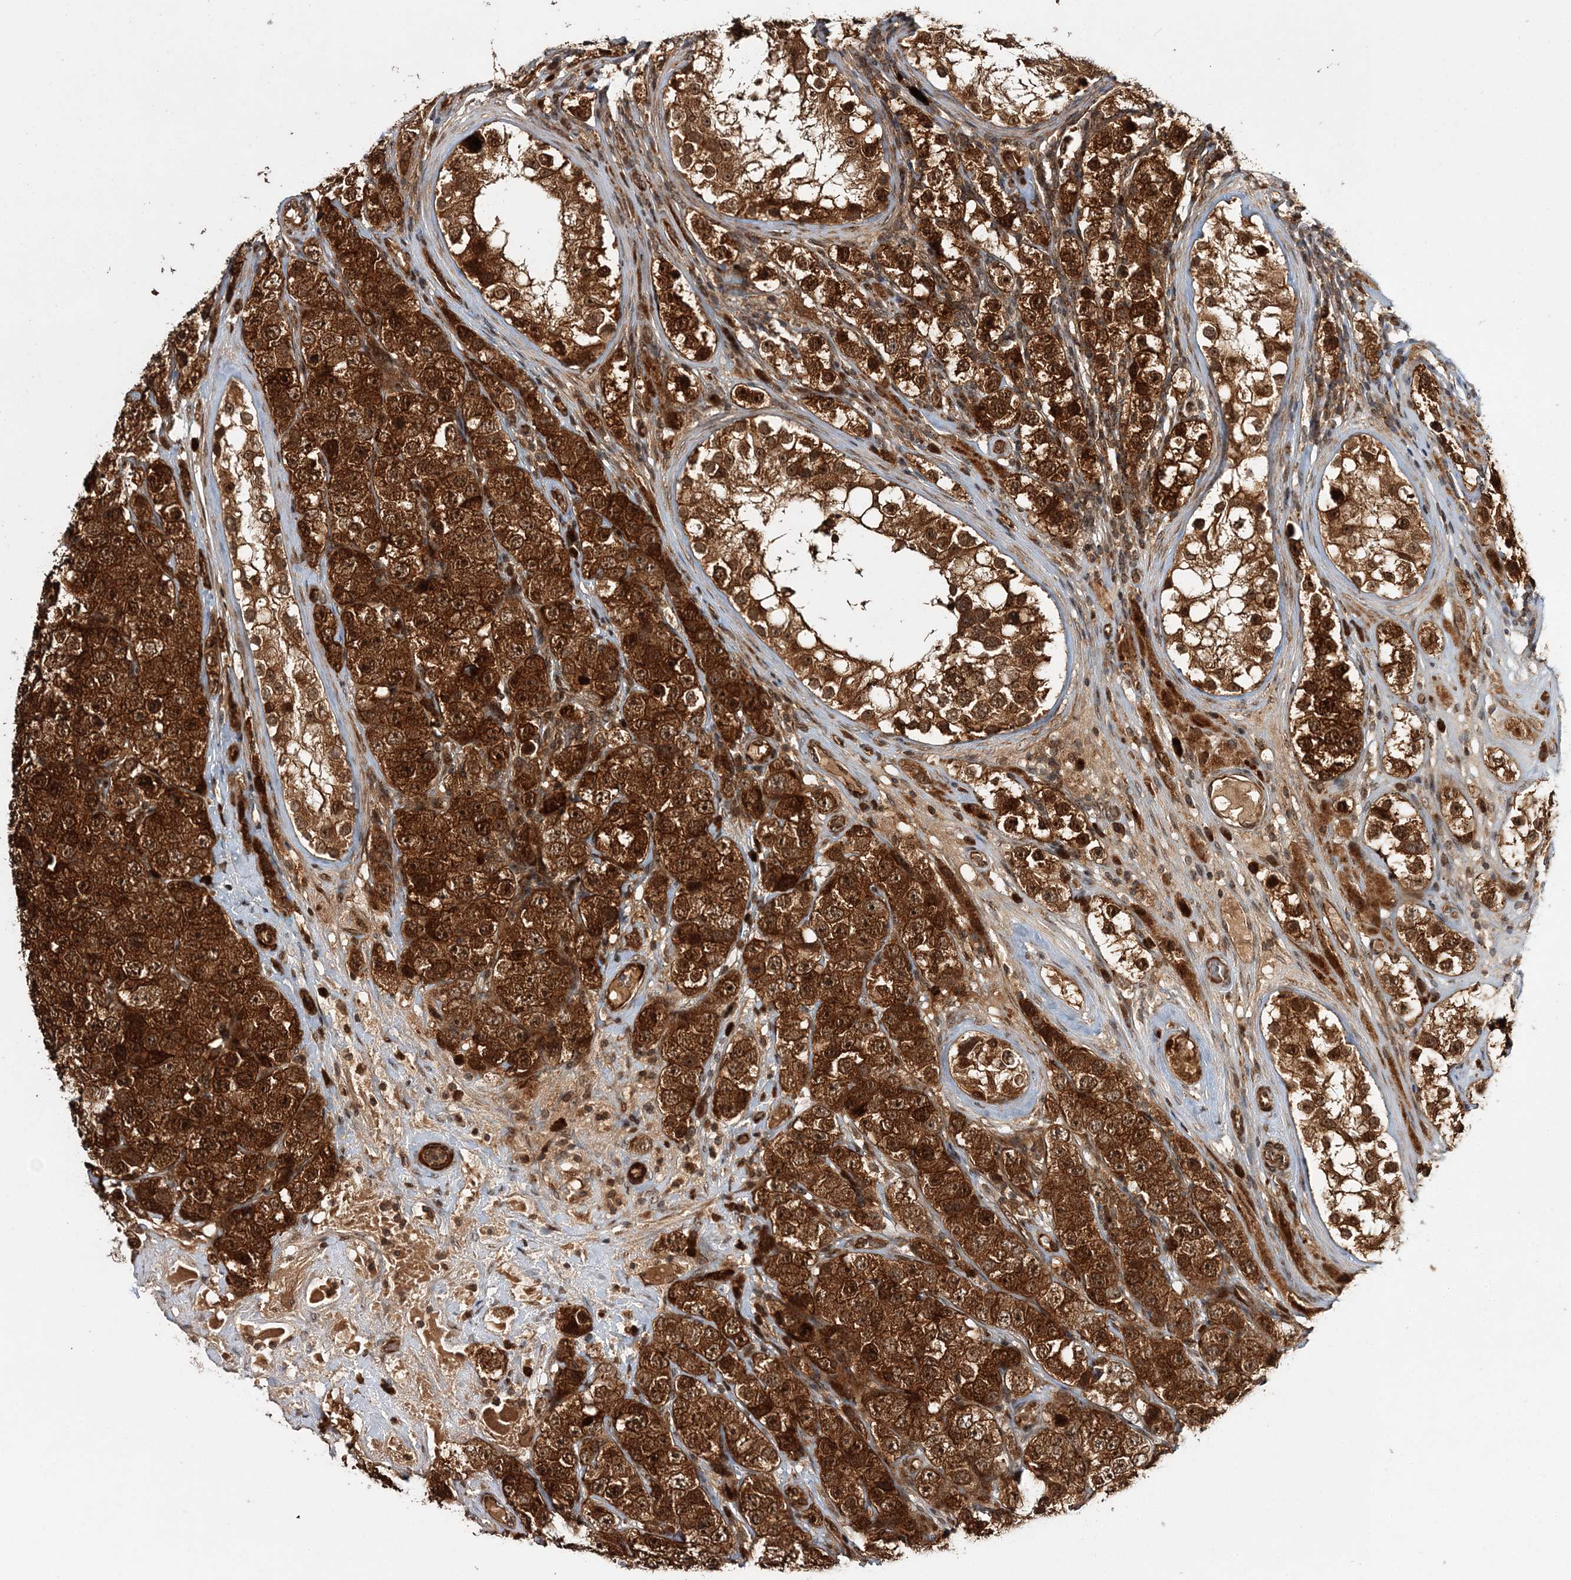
{"staining": {"intensity": "strong", "quantity": ">75%", "location": "cytoplasmic/membranous,nuclear"}, "tissue": "testis cancer", "cell_type": "Tumor cells", "image_type": "cancer", "snomed": [{"axis": "morphology", "description": "Seminoma, NOS"}, {"axis": "topography", "description": "Testis"}], "caption": "The histopathology image exhibits immunohistochemical staining of testis cancer. There is strong cytoplasmic/membranous and nuclear staining is seen in approximately >75% of tumor cells. (Stains: DAB in brown, nuclei in blue, Microscopy: brightfield microscopy at high magnification).", "gene": "UBTD2", "patient": {"sex": "male", "age": 28}}